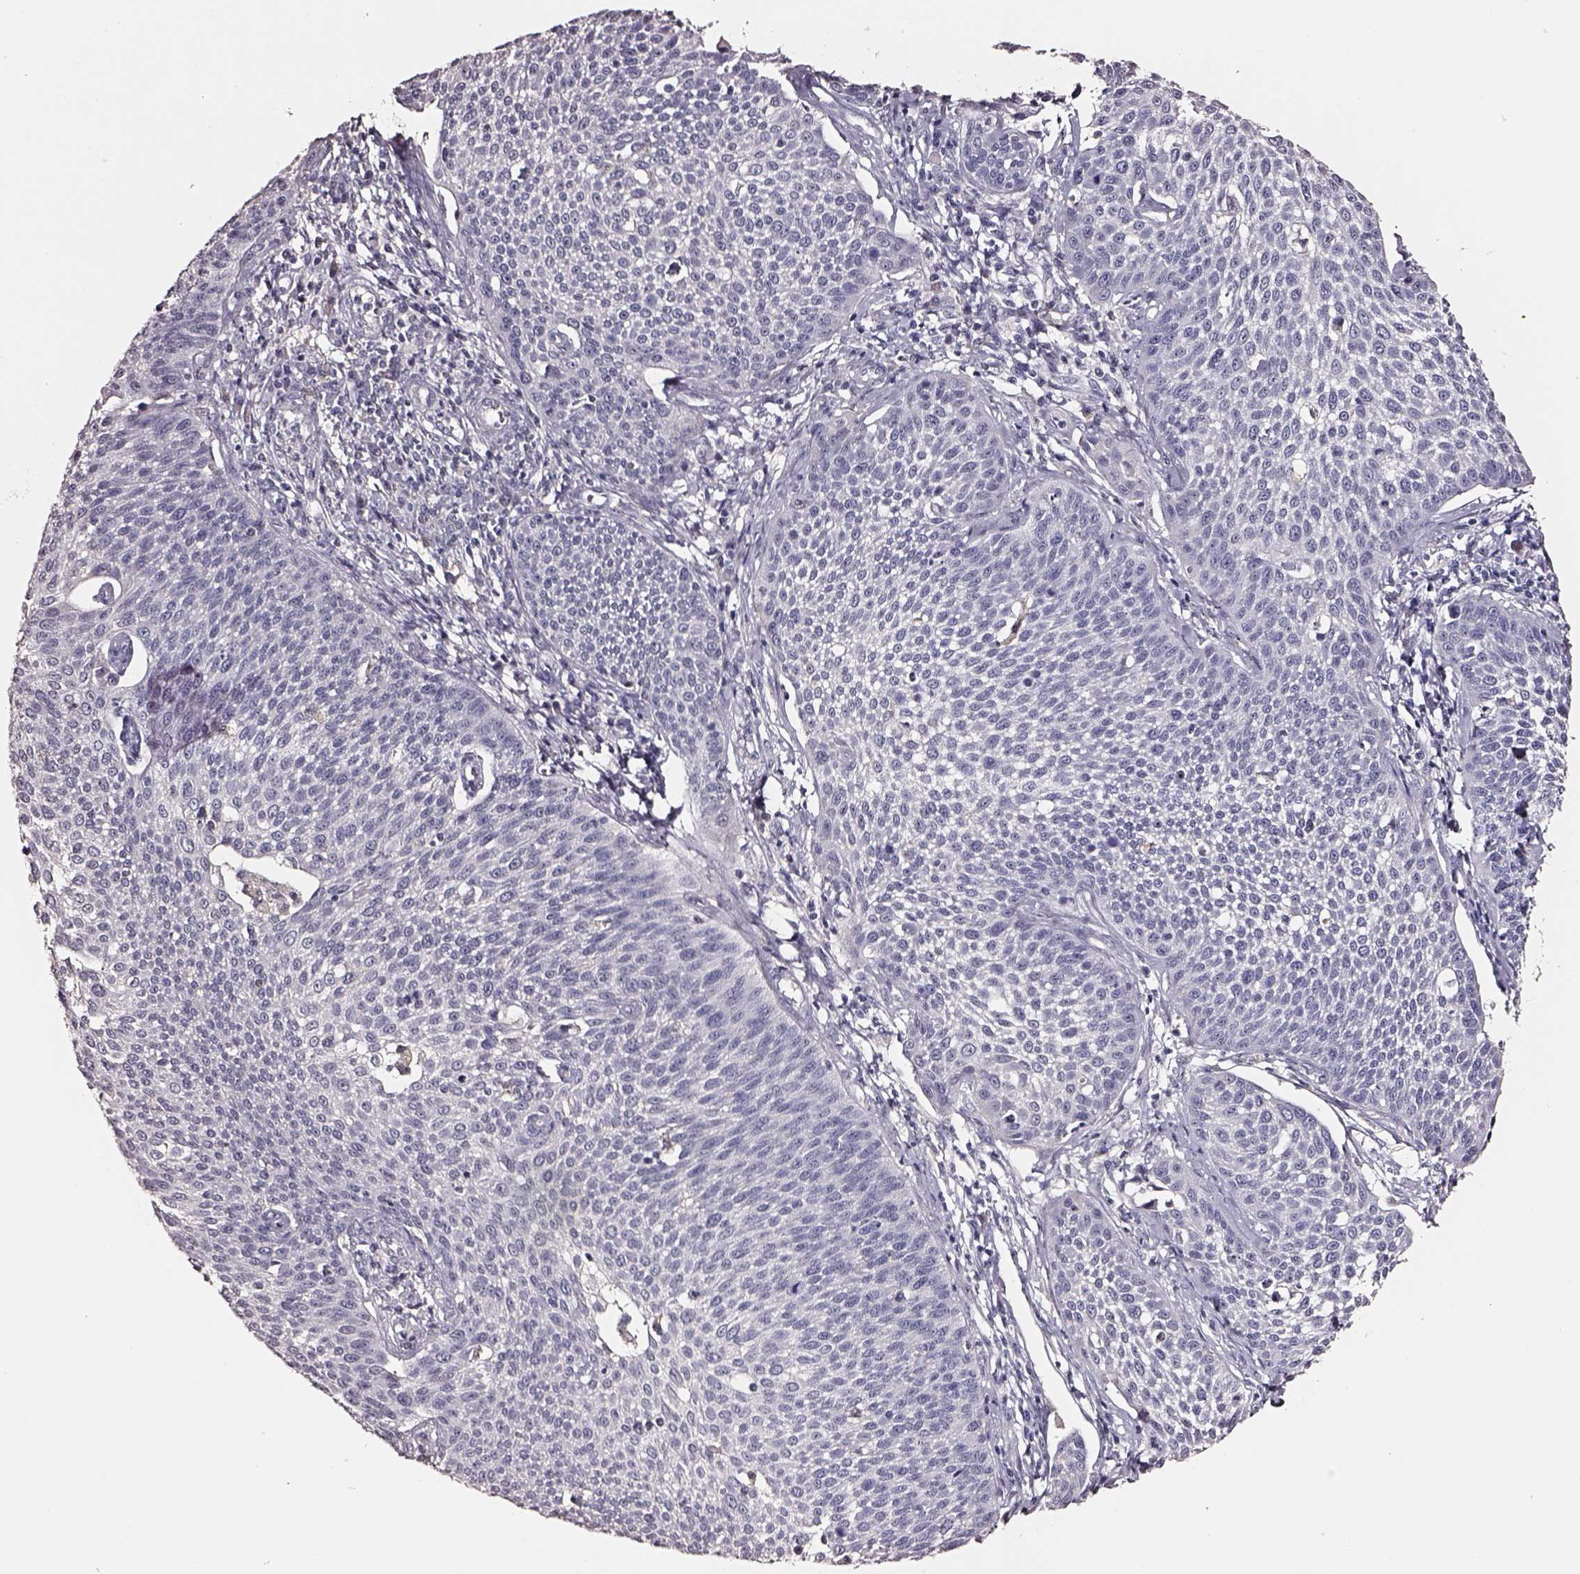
{"staining": {"intensity": "negative", "quantity": "none", "location": "none"}, "tissue": "cervical cancer", "cell_type": "Tumor cells", "image_type": "cancer", "snomed": [{"axis": "morphology", "description": "Squamous cell carcinoma, NOS"}, {"axis": "topography", "description": "Cervix"}], "caption": "Tumor cells are negative for protein expression in human cervical squamous cell carcinoma.", "gene": "SMIM17", "patient": {"sex": "female", "age": 34}}